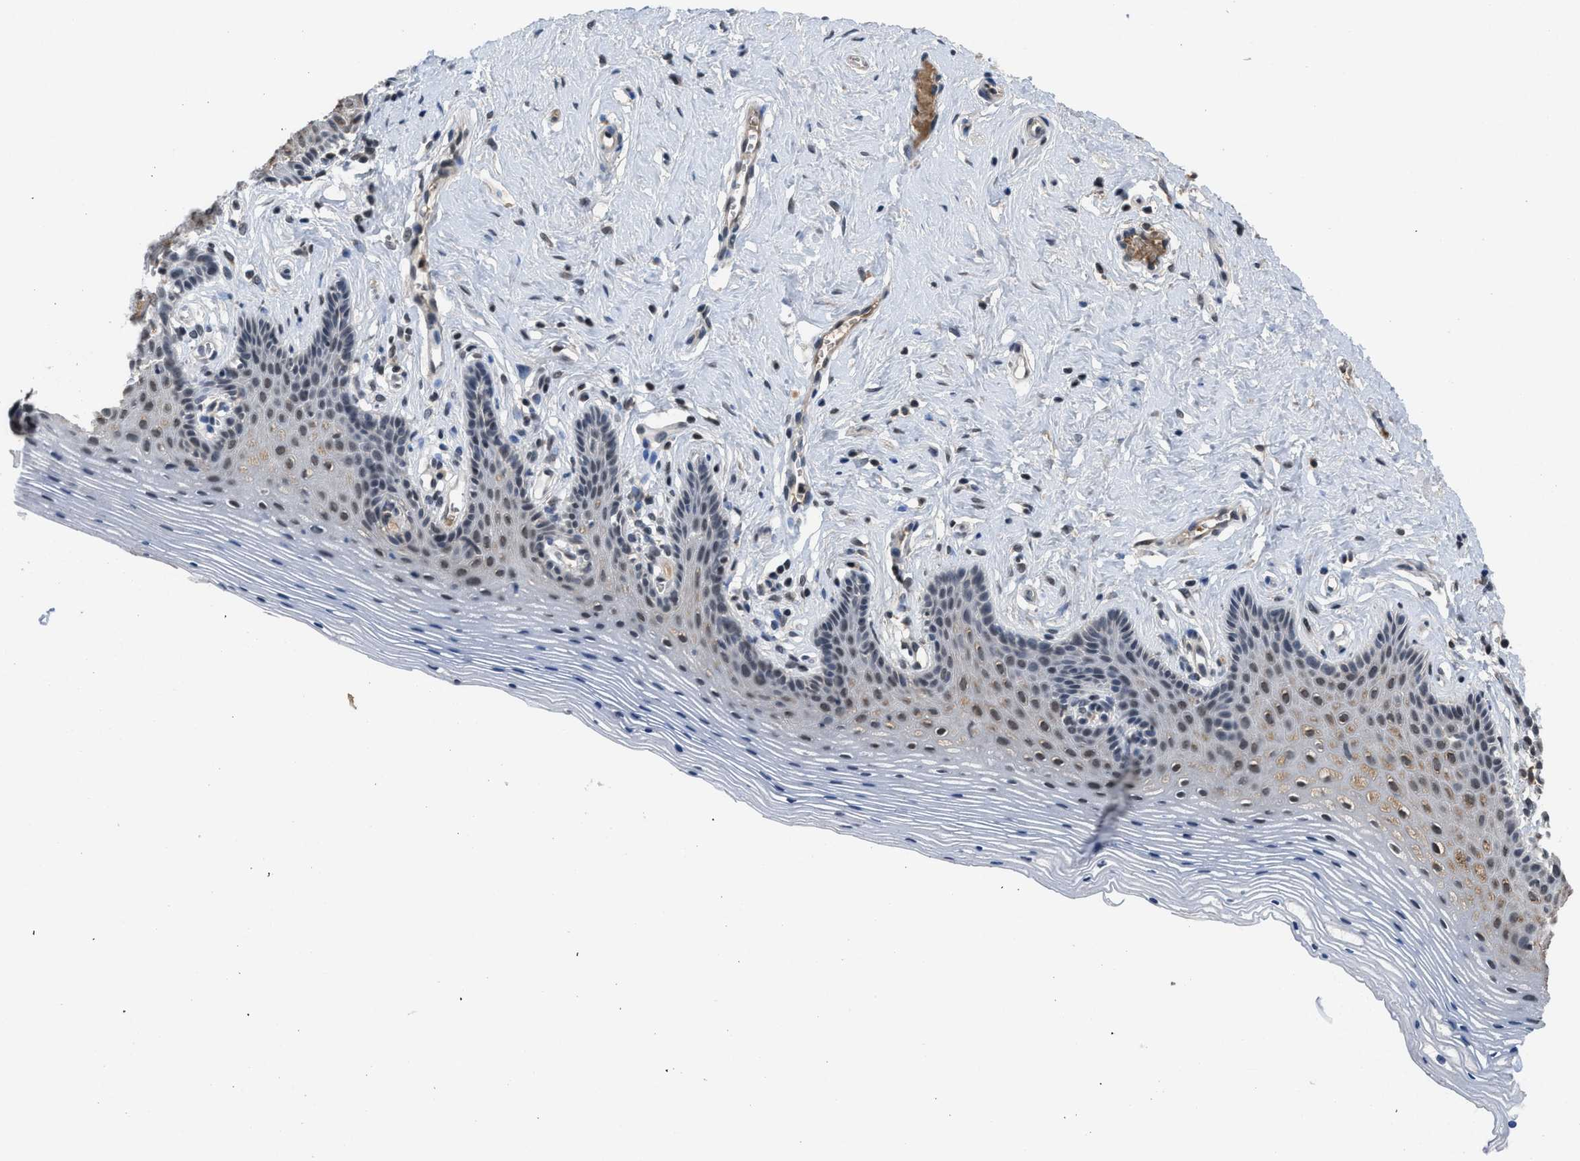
{"staining": {"intensity": "moderate", "quantity": "25%-75%", "location": "nuclear"}, "tissue": "vagina", "cell_type": "Squamous epithelial cells", "image_type": "normal", "snomed": [{"axis": "morphology", "description": "Normal tissue, NOS"}, {"axis": "topography", "description": "Vagina"}], "caption": "Protein analysis of normal vagina reveals moderate nuclear positivity in approximately 25%-75% of squamous epithelial cells. The staining was performed using DAB (3,3'-diaminobenzidine), with brown indicating positive protein expression. Nuclei are stained blue with hematoxylin.", "gene": "TERF2IP", "patient": {"sex": "female", "age": 32}}